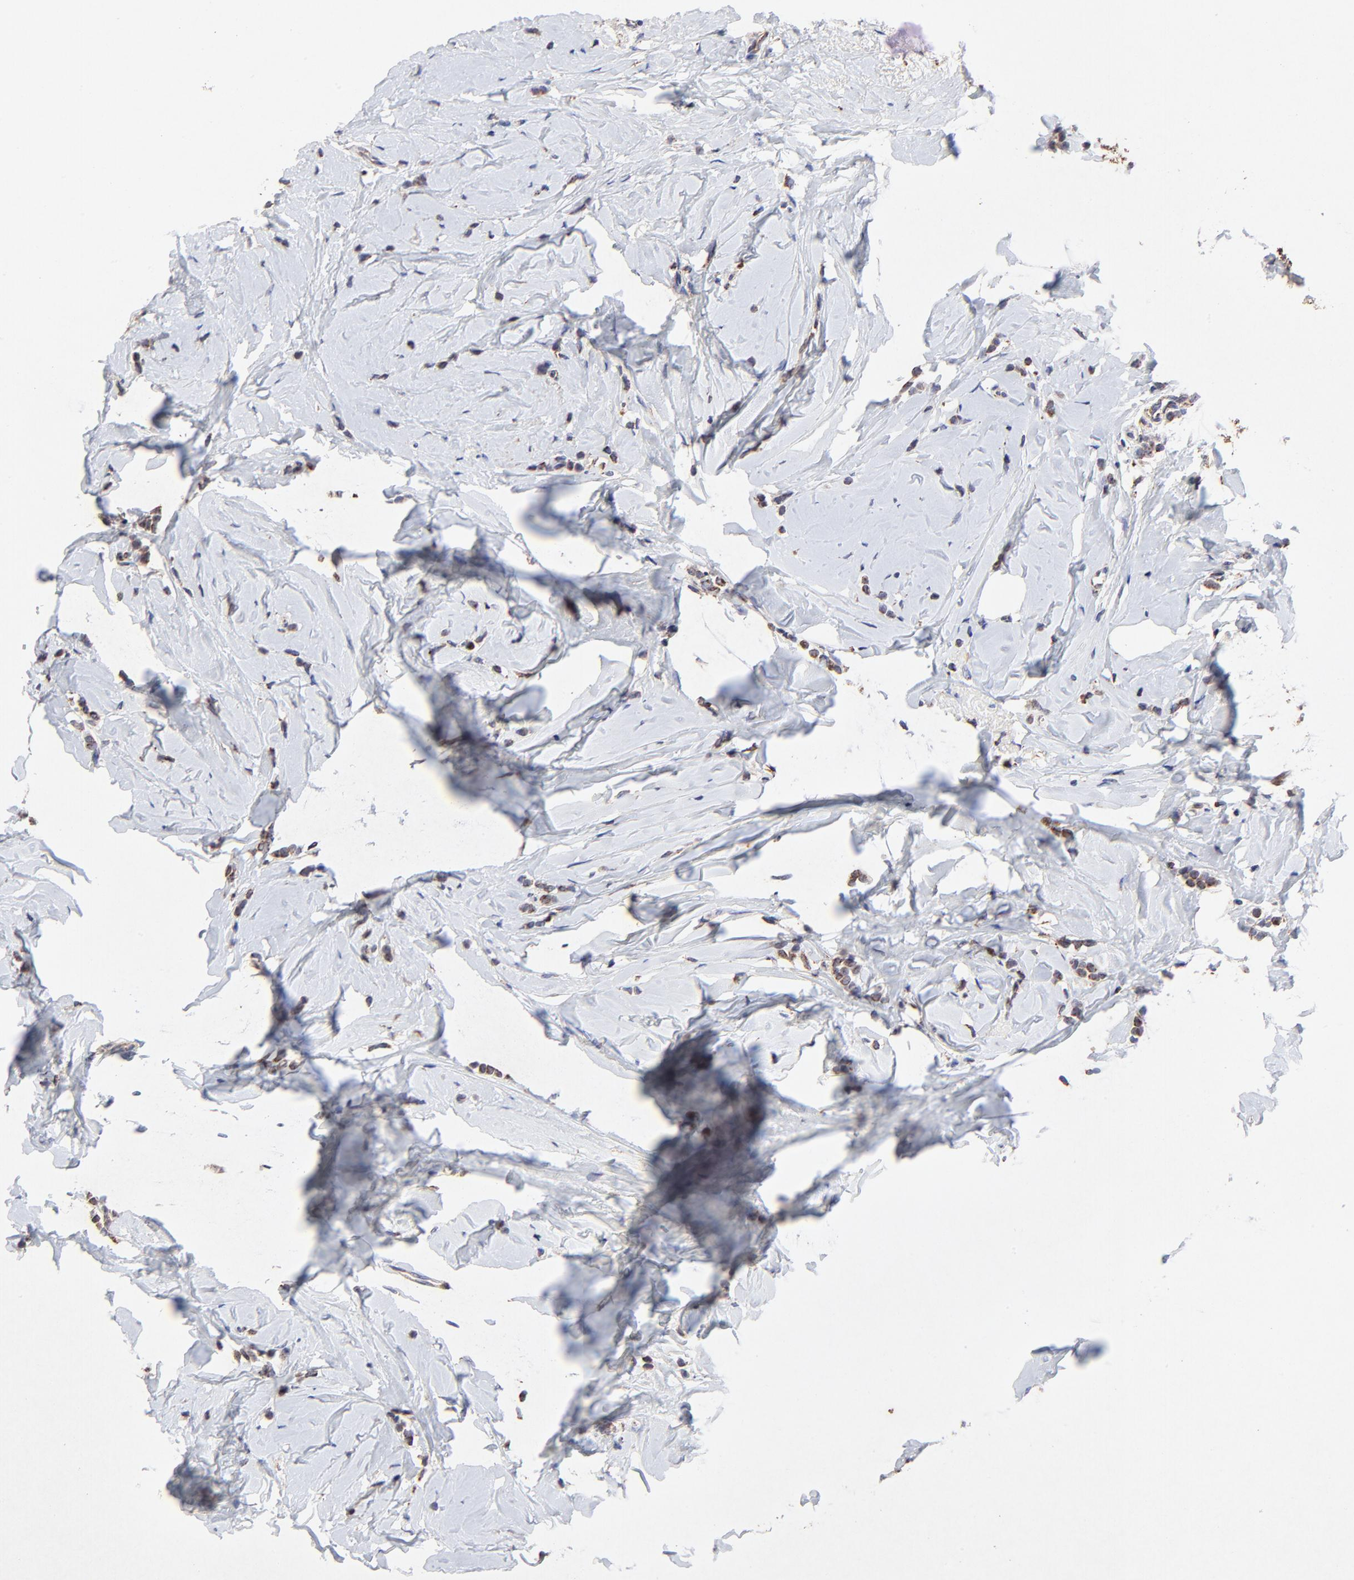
{"staining": {"intensity": "strong", "quantity": ">75%", "location": "cytoplasmic/membranous"}, "tissue": "breast cancer", "cell_type": "Tumor cells", "image_type": "cancer", "snomed": [{"axis": "morphology", "description": "Lobular carcinoma"}, {"axis": "topography", "description": "Breast"}], "caption": "Brown immunohistochemical staining in human breast lobular carcinoma reveals strong cytoplasmic/membranous staining in about >75% of tumor cells. (DAB = brown stain, brightfield microscopy at high magnification).", "gene": "SSBP1", "patient": {"sex": "female", "age": 64}}